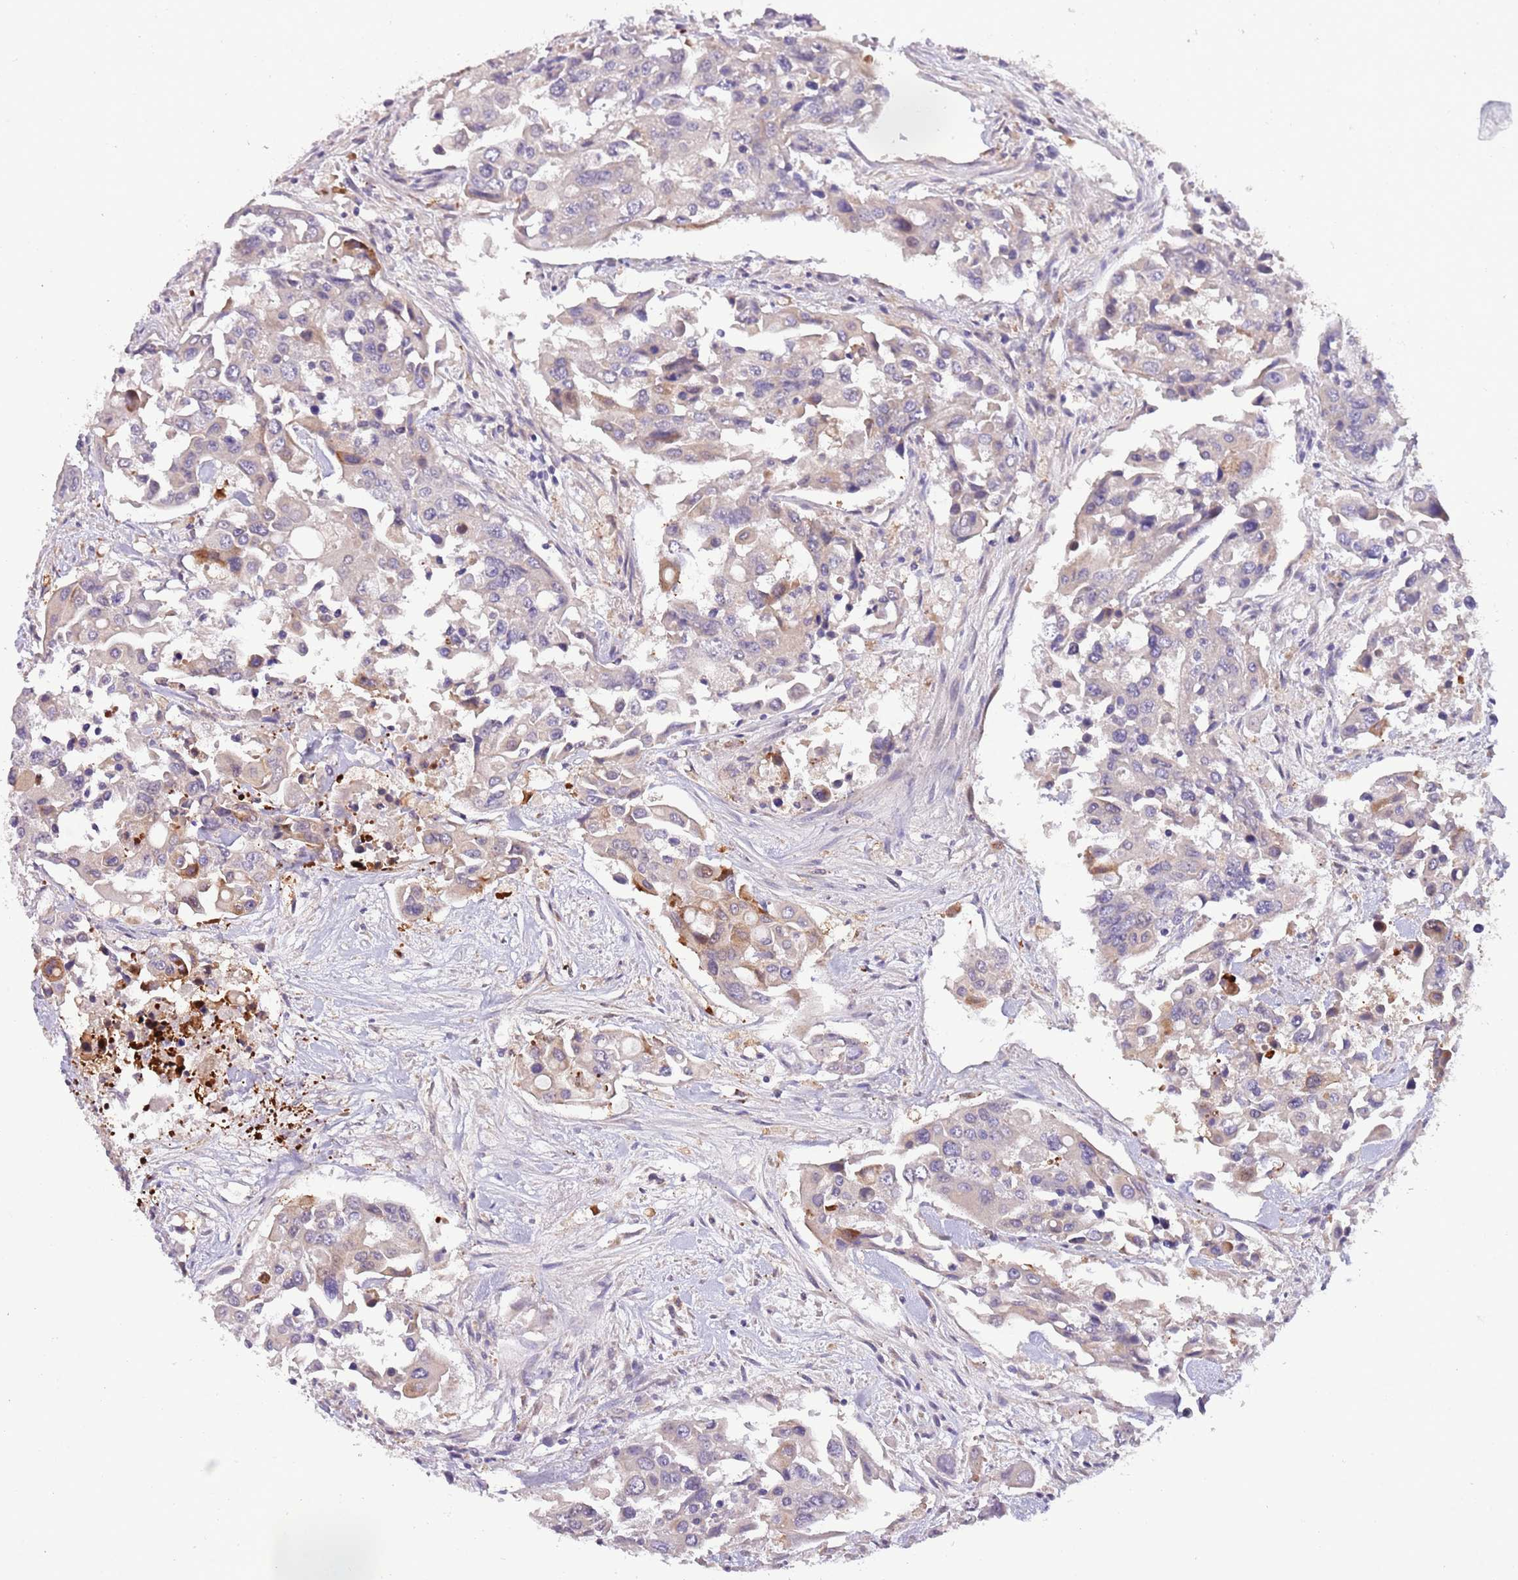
{"staining": {"intensity": "negative", "quantity": "none", "location": "none"}, "tissue": "colorectal cancer", "cell_type": "Tumor cells", "image_type": "cancer", "snomed": [{"axis": "morphology", "description": "Adenocarcinoma, NOS"}, {"axis": "topography", "description": "Colon"}], "caption": "Colorectal cancer was stained to show a protein in brown. There is no significant expression in tumor cells.", "gene": "ZNF658", "patient": {"sex": "male", "age": 77}}